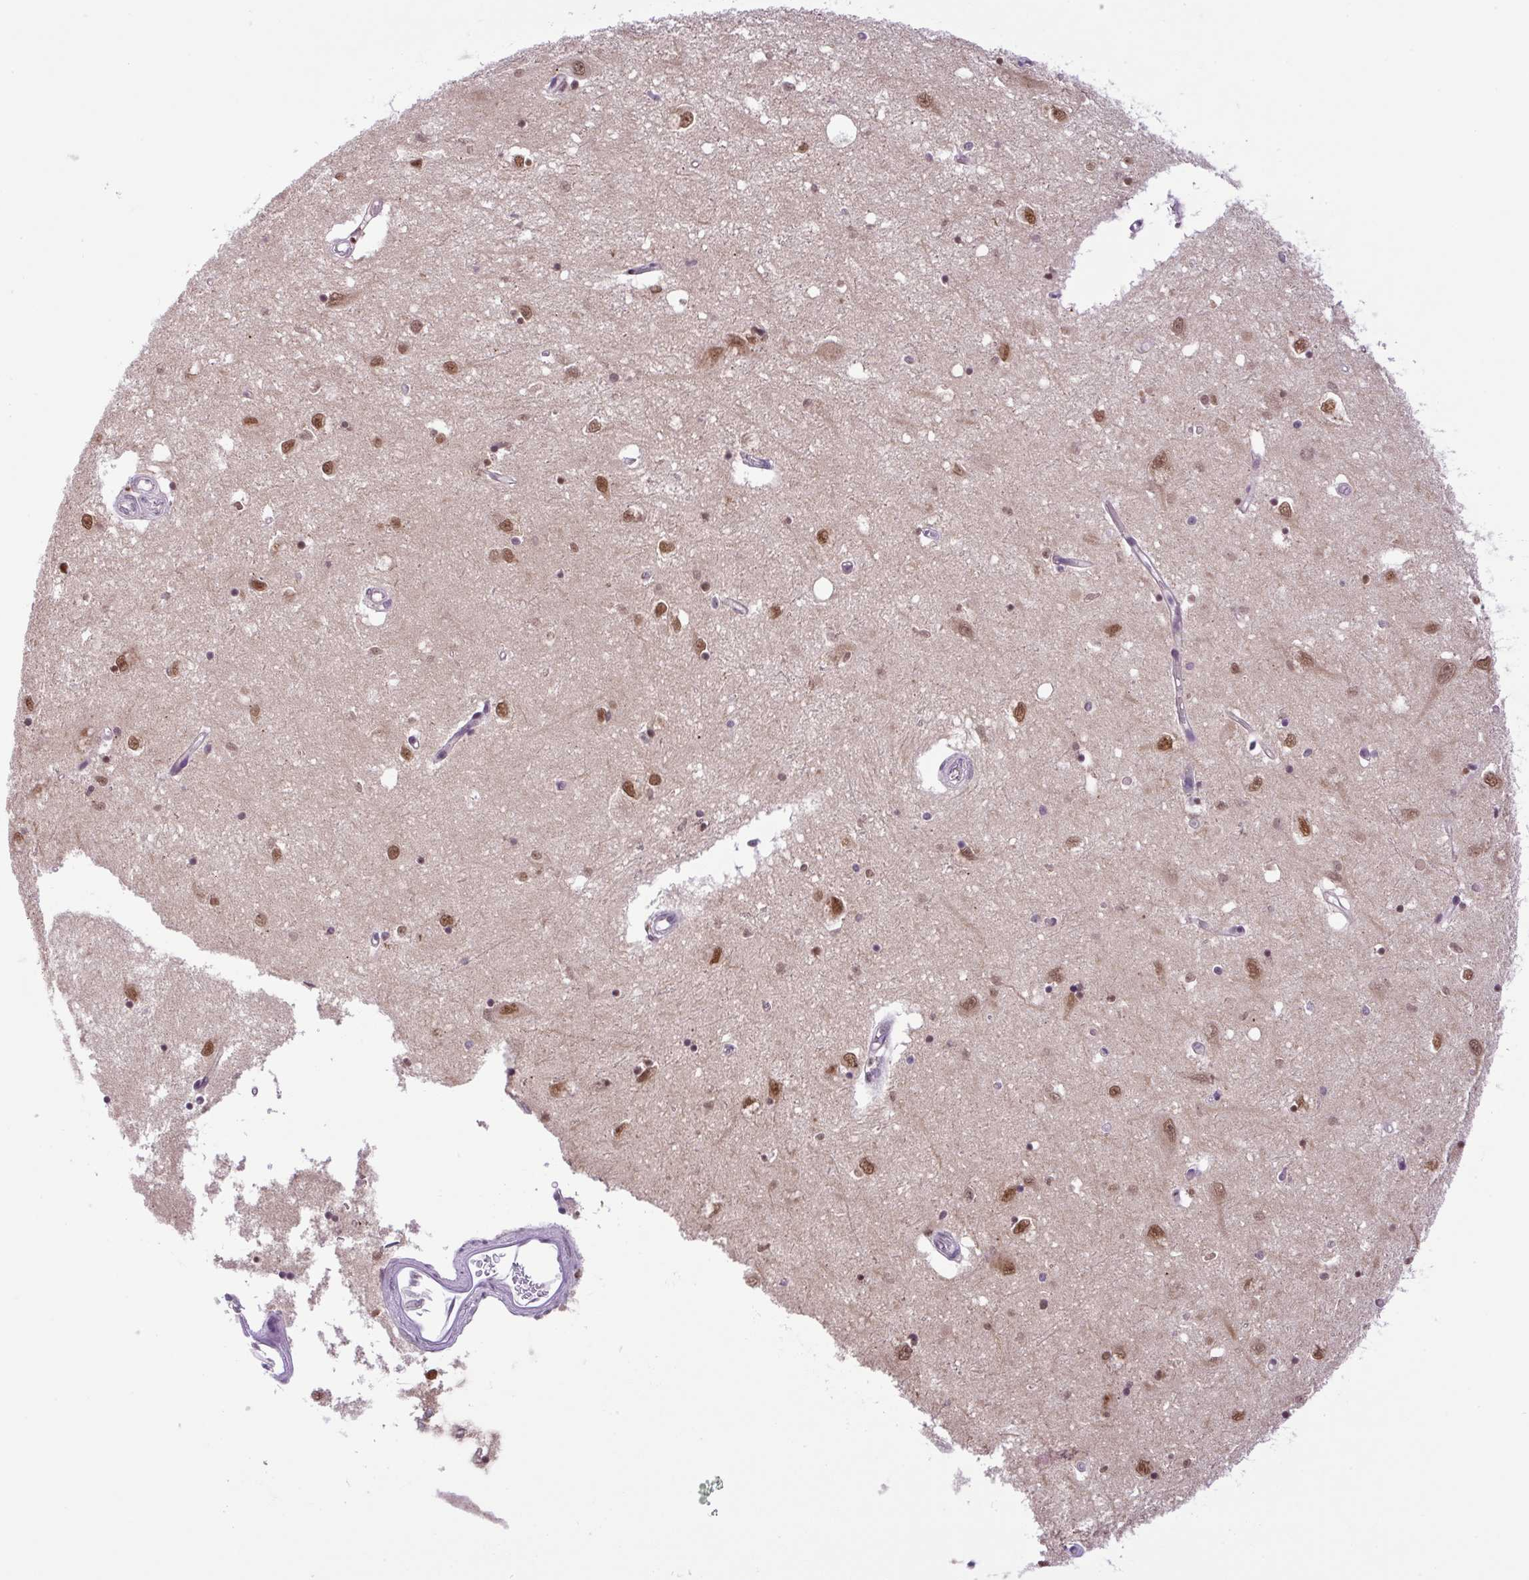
{"staining": {"intensity": "moderate", "quantity": "<25%", "location": "nuclear"}, "tissue": "caudate", "cell_type": "Glial cells", "image_type": "normal", "snomed": [{"axis": "morphology", "description": "Normal tissue, NOS"}, {"axis": "topography", "description": "Lateral ventricle wall"}], "caption": "Protein positivity by immunohistochemistry (IHC) displays moderate nuclear expression in about <25% of glial cells in unremarkable caudate. (Brightfield microscopy of DAB IHC at high magnification).", "gene": "SGTA", "patient": {"sex": "male", "age": 70}}